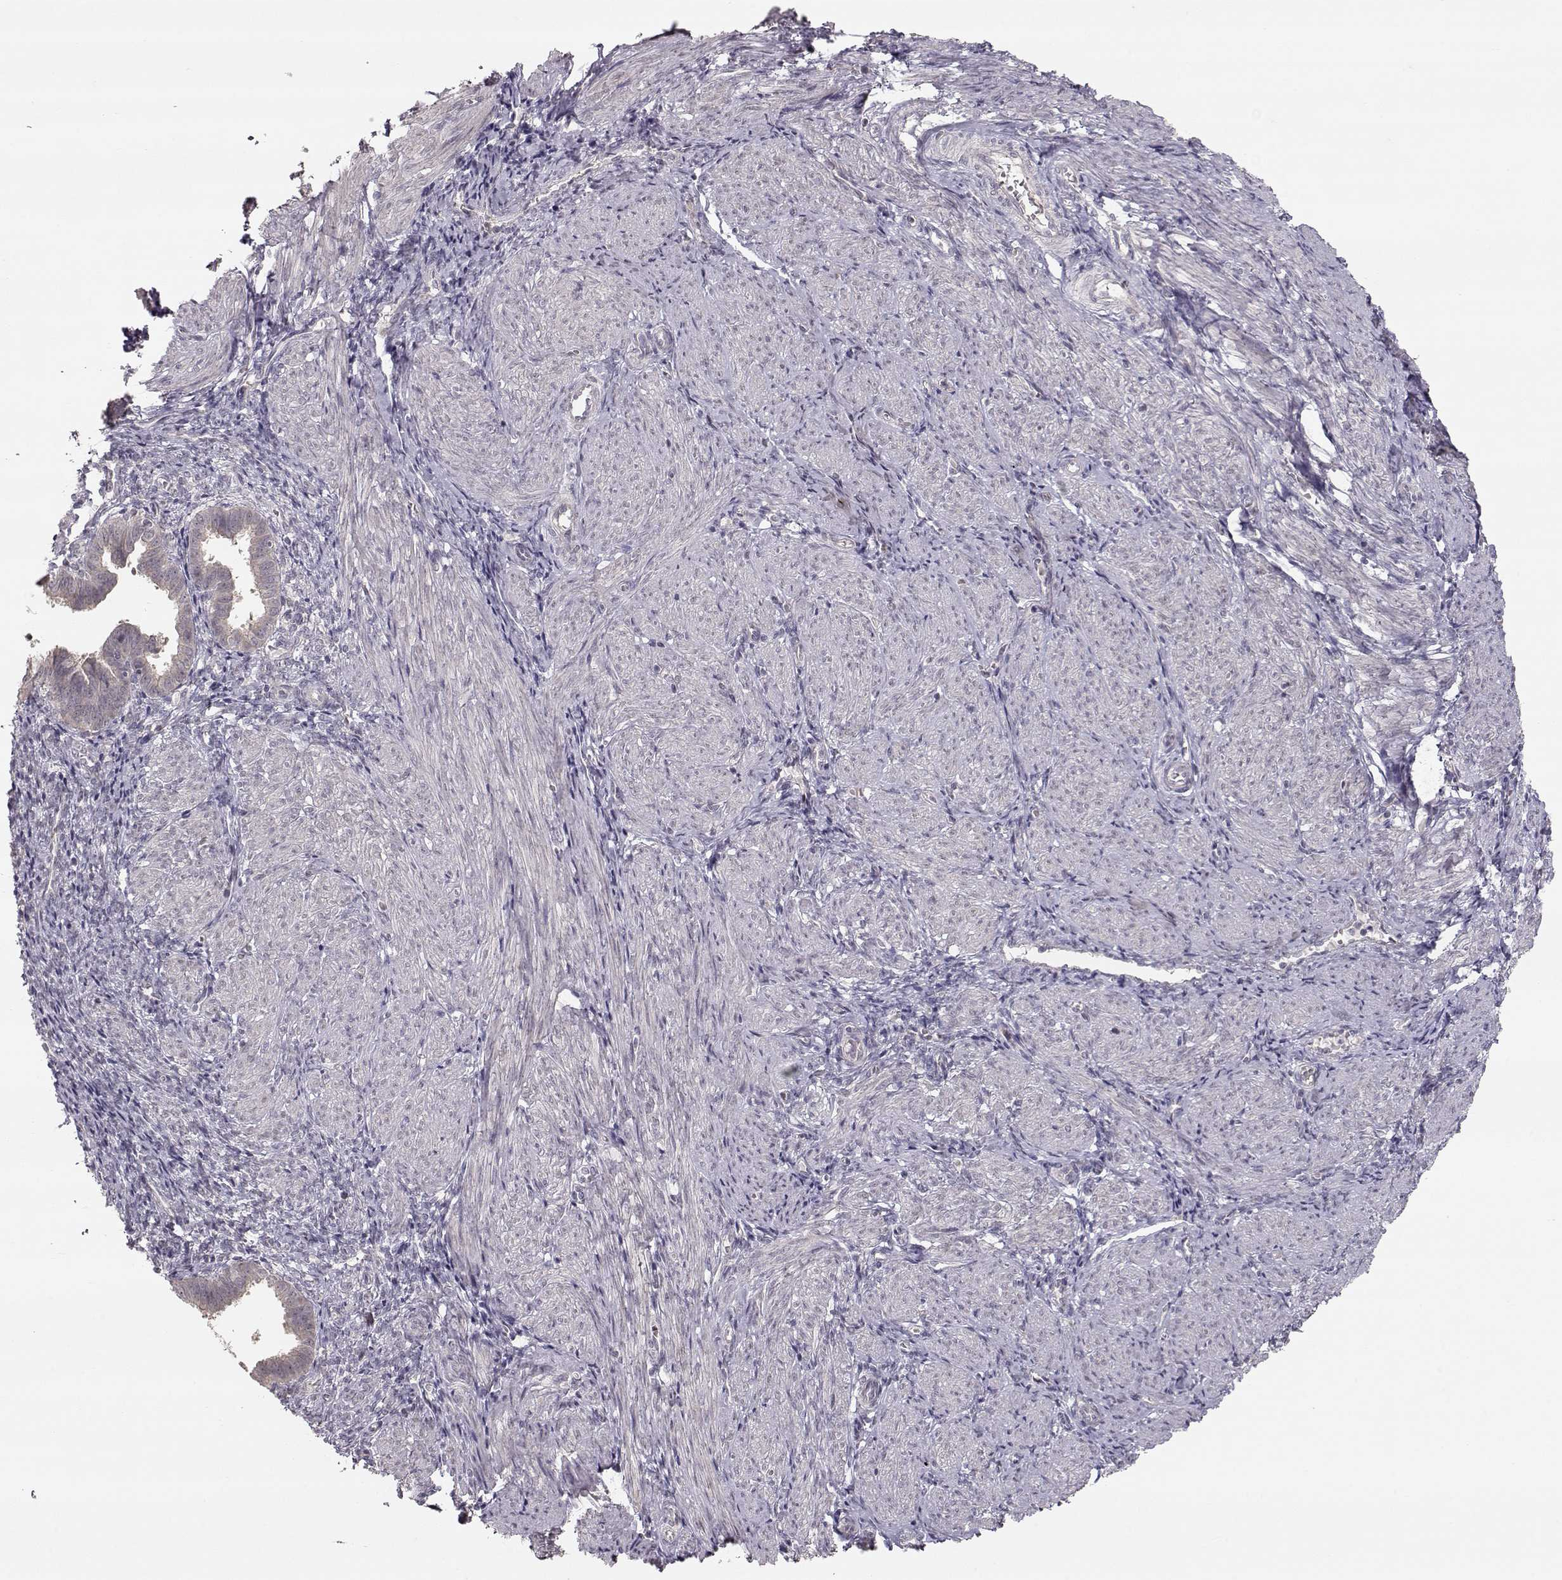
{"staining": {"intensity": "negative", "quantity": "none", "location": "none"}, "tissue": "endometrium", "cell_type": "Cells in endometrial stroma", "image_type": "normal", "snomed": [{"axis": "morphology", "description": "Normal tissue, NOS"}, {"axis": "topography", "description": "Endometrium"}], "caption": "The photomicrograph exhibits no significant expression in cells in endometrial stroma of endometrium.", "gene": "PNMT", "patient": {"sex": "female", "age": 37}}